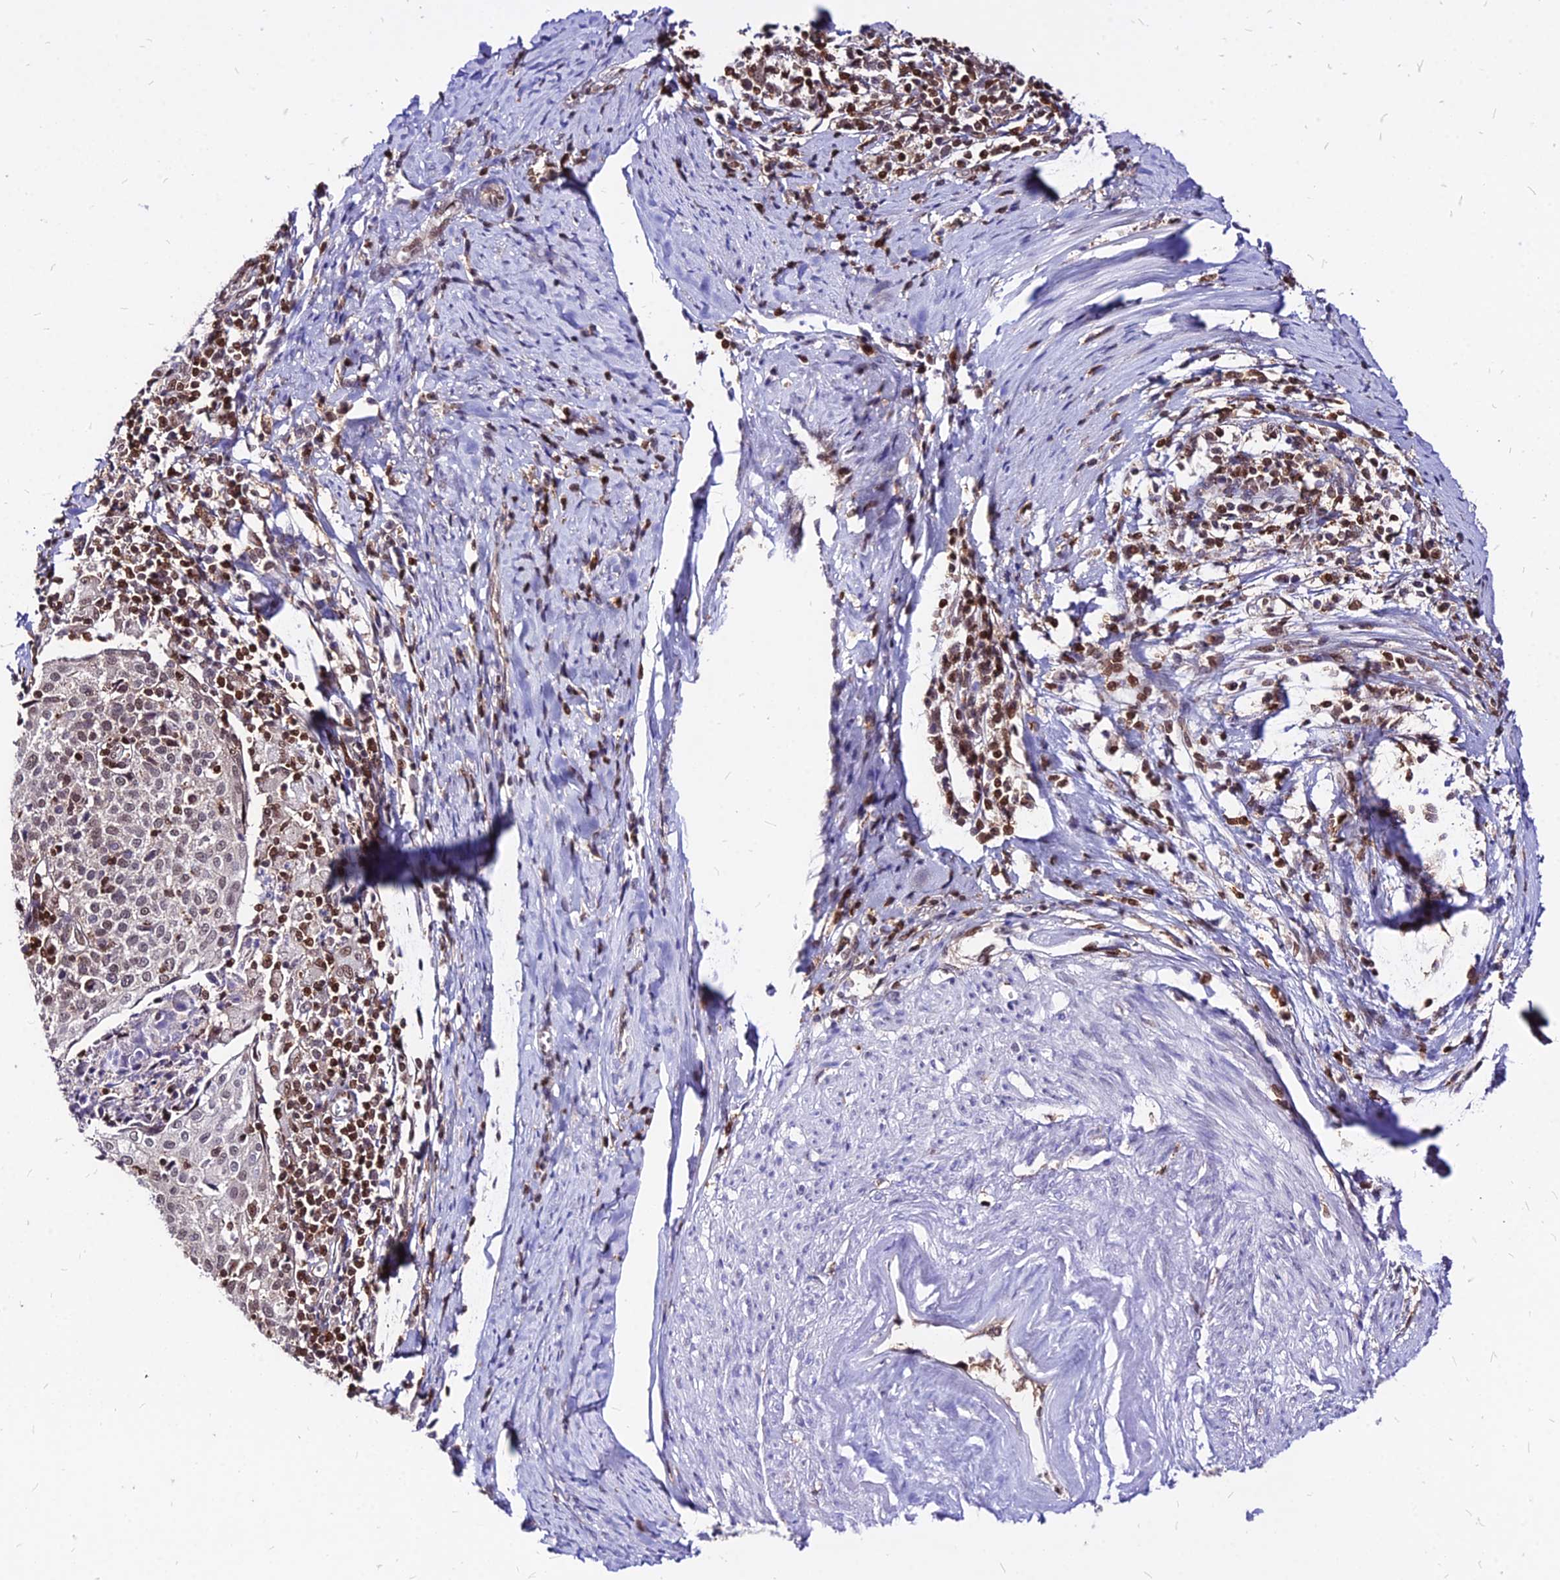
{"staining": {"intensity": "weak", "quantity": "25%-75%", "location": "nuclear"}, "tissue": "cervical cancer", "cell_type": "Tumor cells", "image_type": "cancer", "snomed": [{"axis": "morphology", "description": "Squamous cell carcinoma, NOS"}, {"axis": "topography", "description": "Cervix"}], "caption": "The histopathology image demonstrates immunohistochemical staining of cervical squamous cell carcinoma. There is weak nuclear staining is appreciated in approximately 25%-75% of tumor cells.", "gene": "PAXX", "patient": {"sex": "female", "age": 52}}